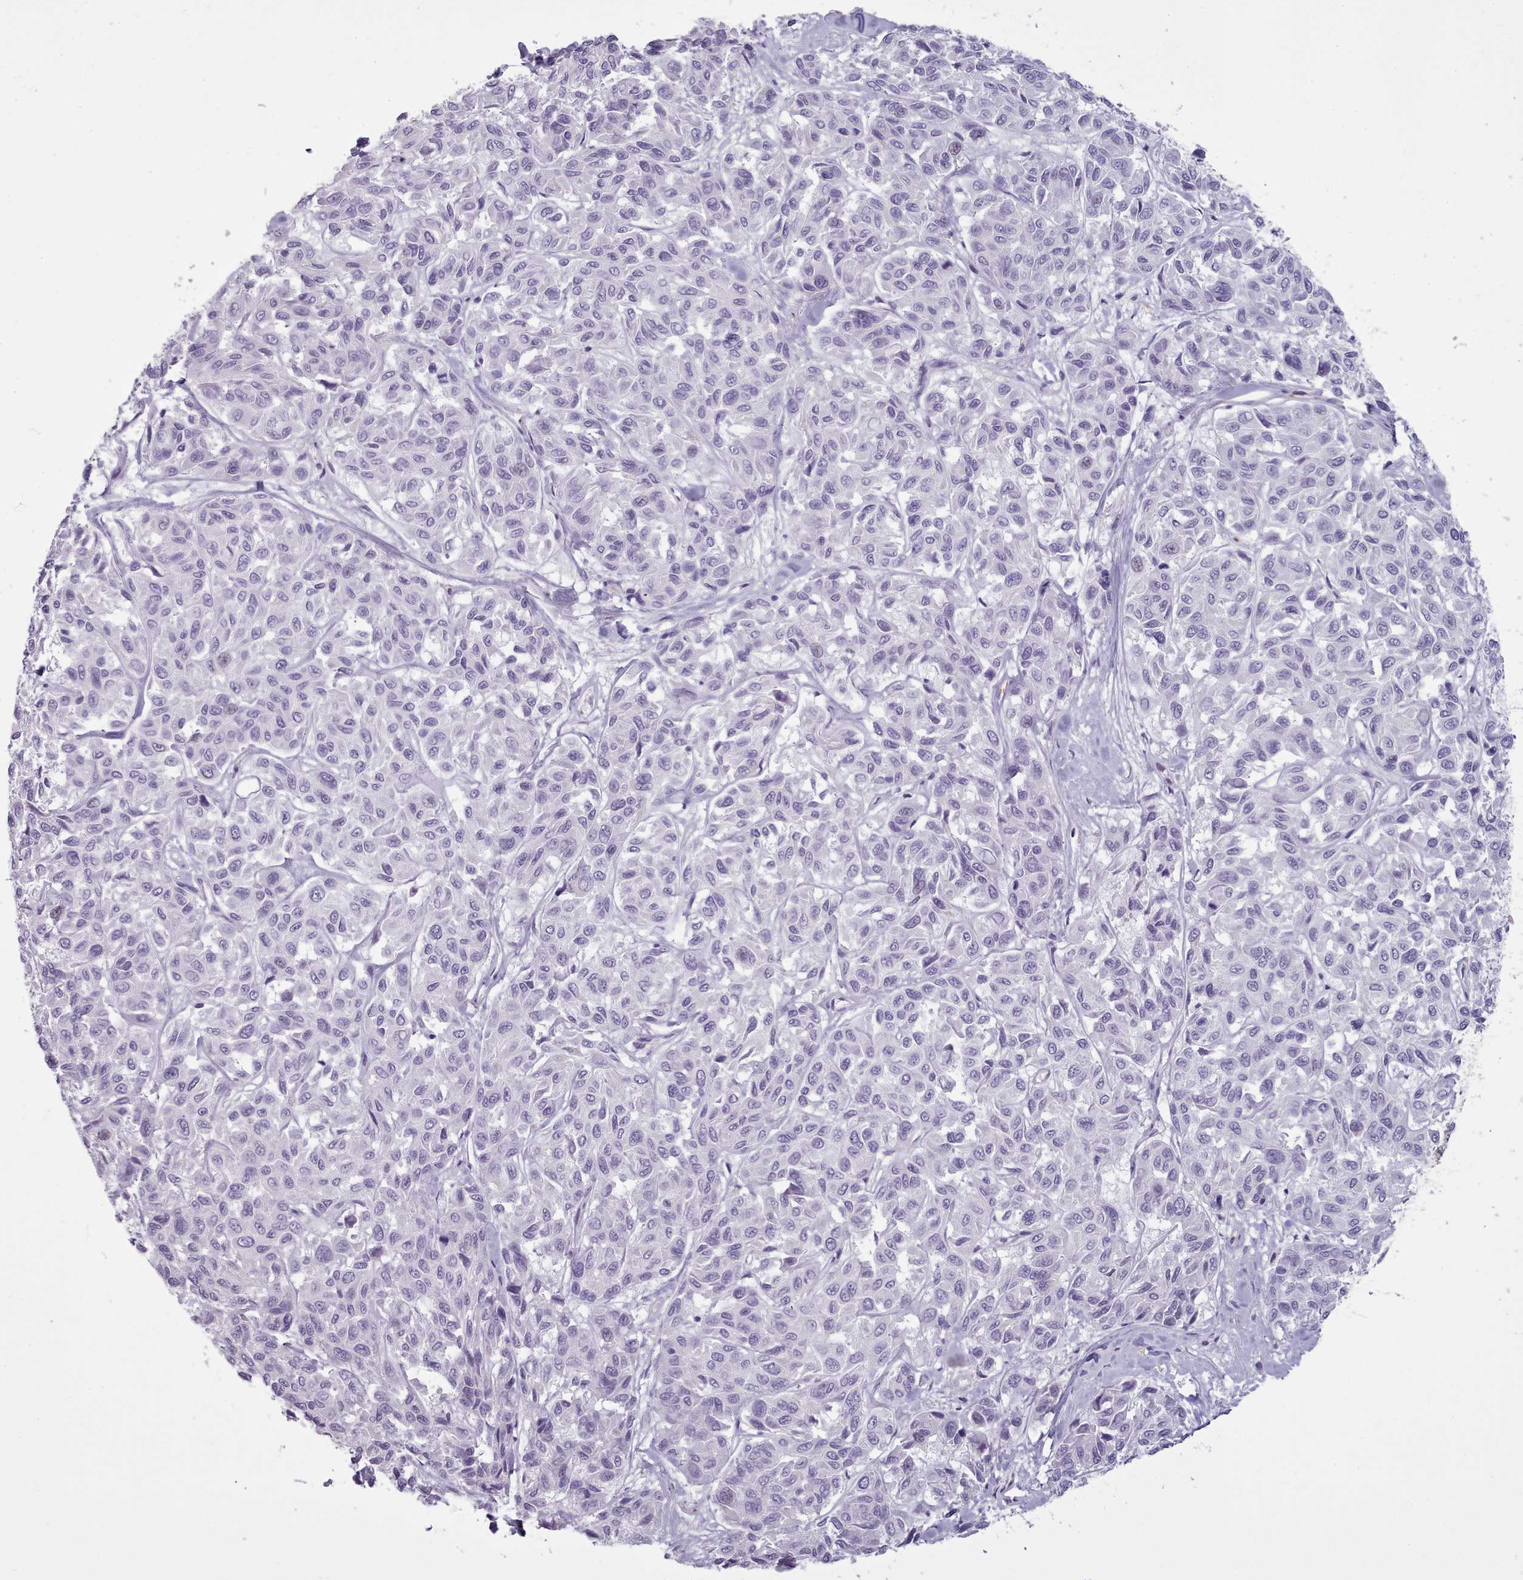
{"staining": {"intensity": "negative", "quantity": "none", "location": "none"}, "tissue": "melanoma", "cell_type": "Tumor cells", "image_type": "cancer", "snomed": [{"axis": "morphology", "description": "Malignant melanoma, NOS"}, {"axis": "topography", "description": "Skin"}], "caption": "An immunohistochemistry histopathology image of melanoma is shown. There is no staining in tumor cells of melanoma. (Brightfield microscopy of DAB immunohistochemistry at high magnification).", "gene": "NDST2", "patient": {"sex": "female", "age": 66}}